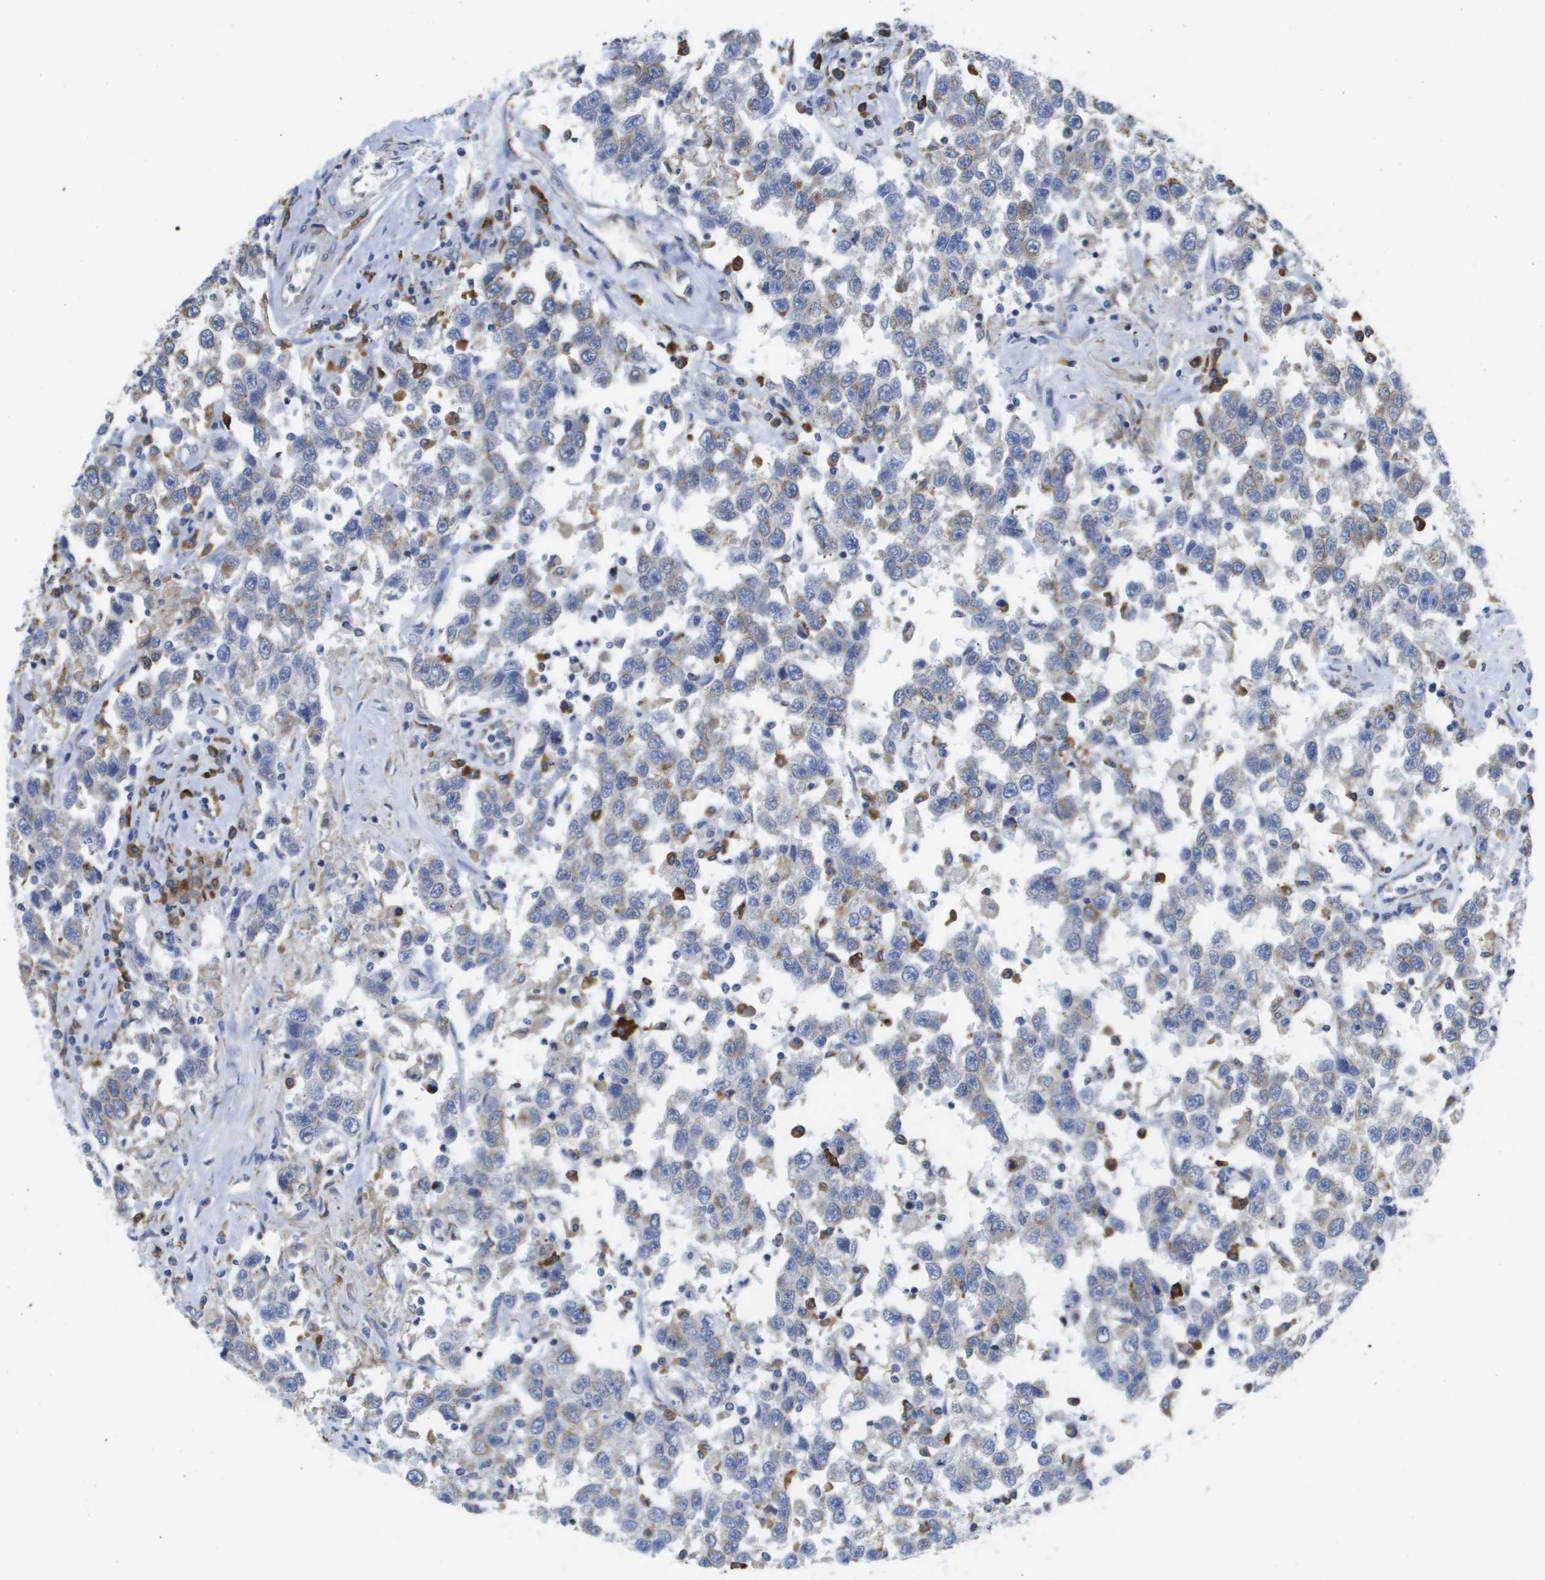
{"staining": {"intensity": "negative", "quantity": "none", "location": "none"}, "tissue": "testis cancer", "cell_type": "Tumor cells", "image_type": "cancer", "snomed": [{"axis": "morphology", "description": "Seminoma, NOS"}, {"axis": "topography", "description": "Testis"}], "caption": "Immunohistochemistry (IHC) histopathology image of neoplastic tissue: human testis seminoma stained with DAB (3,3'-diaminobenzidine) displays no significant protein positivity in tumor cells.", "gene": "SDR42E1", "patient": {"sex": "male", "age": 41}}